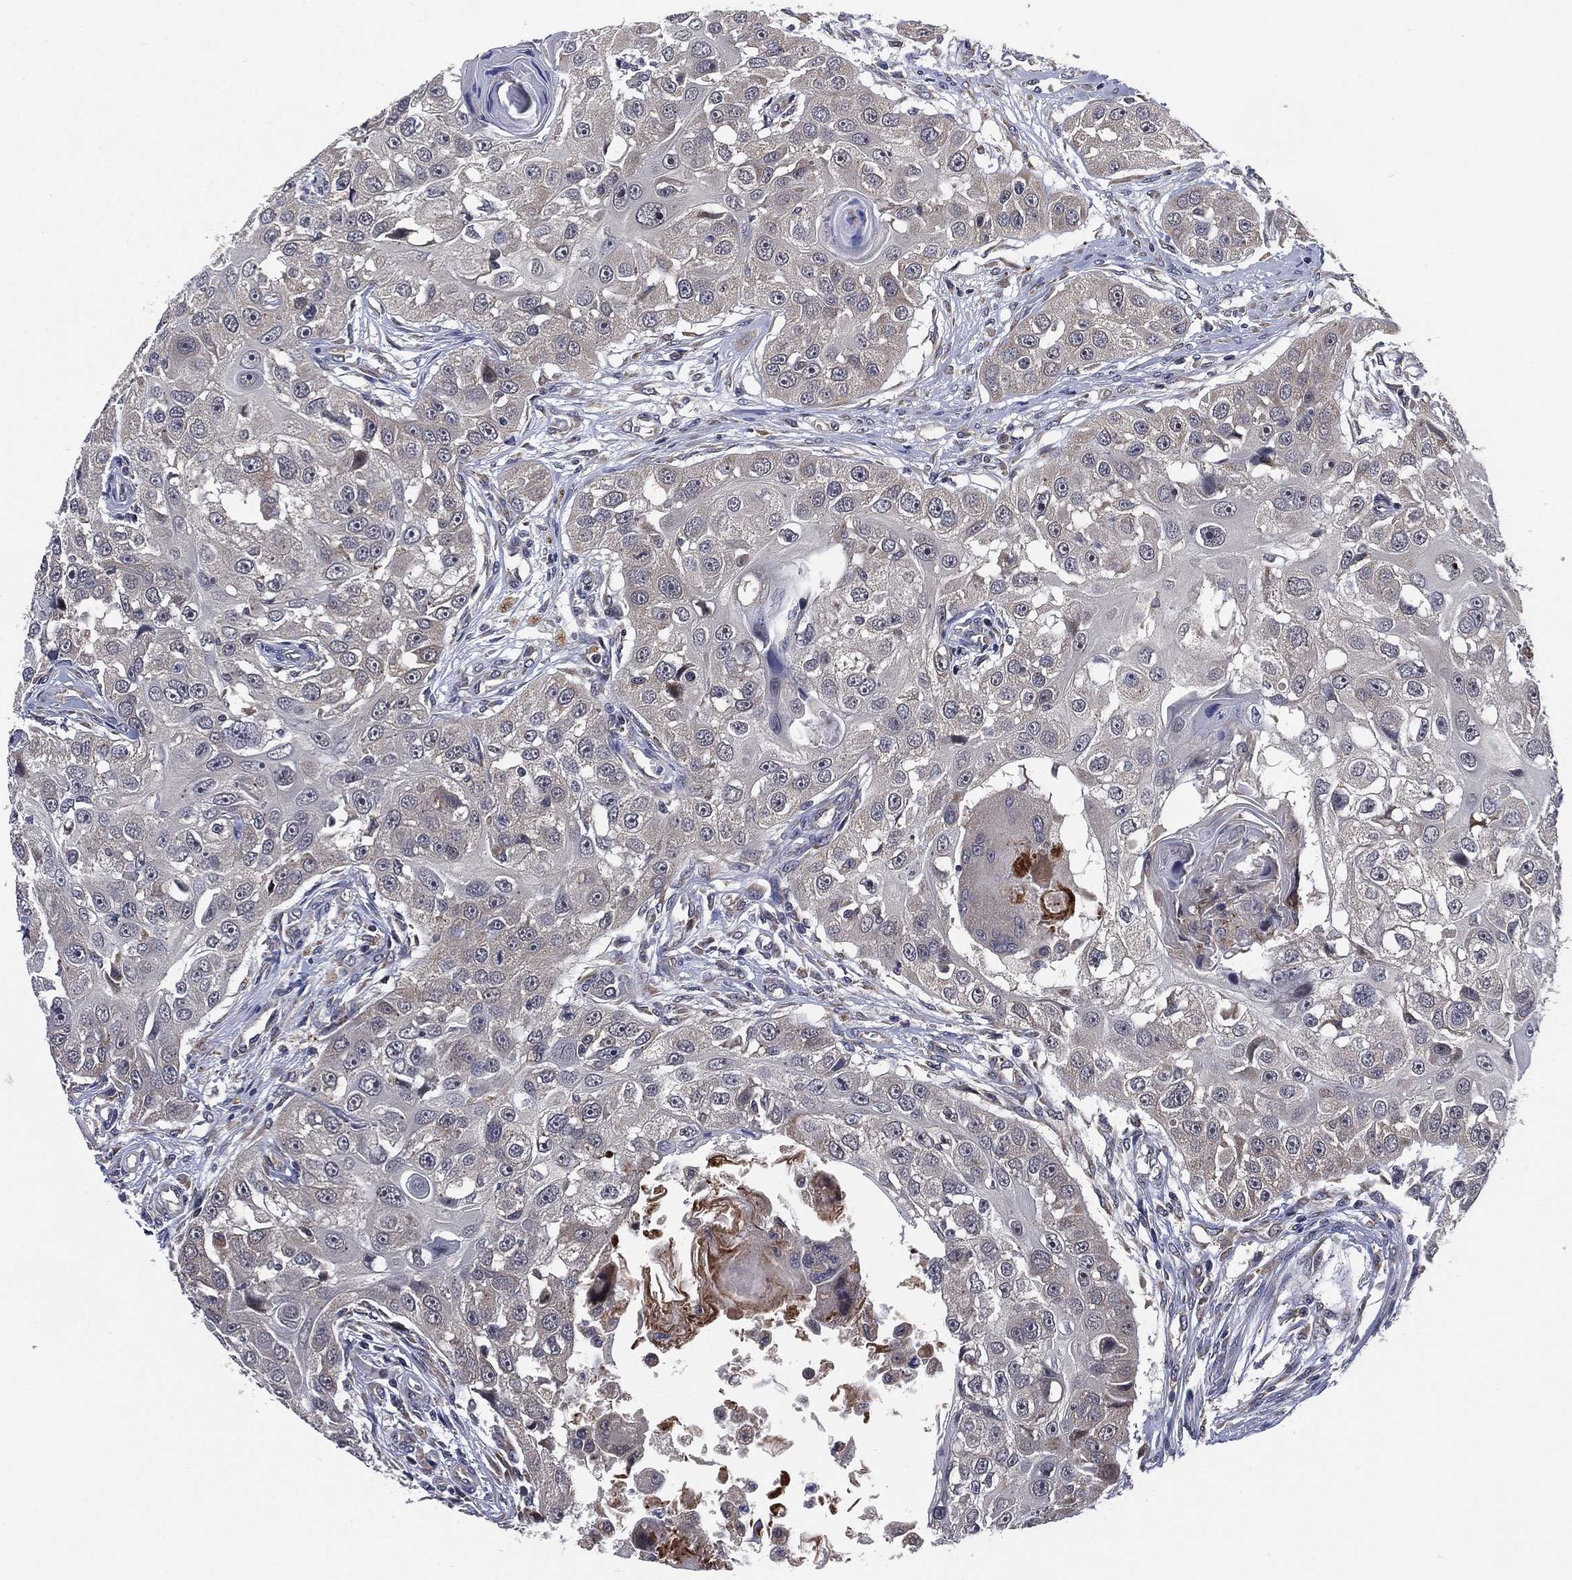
{"staining": {"intensity": "negative", "quantity": "none", "location": "none"}, "tissue": "head and neck cancer", "cell_type": "Tumor cells", "image_type": "cancer", "snomed": [{"axis": "morphology", "description": "Squamous cell carcinoma, NOS"}, {"axis": "topography", "description": "Head-Neck"}], "caption": "High magnification brightfield microscopy of head and neck squamous cell carcinoma stained with DAB (brown) and counterstained with hematoxylin (blue): tumor cells show no significant positivity.", "gene": "SELENOO", "patient": {"sex": "male", "age": 51}}